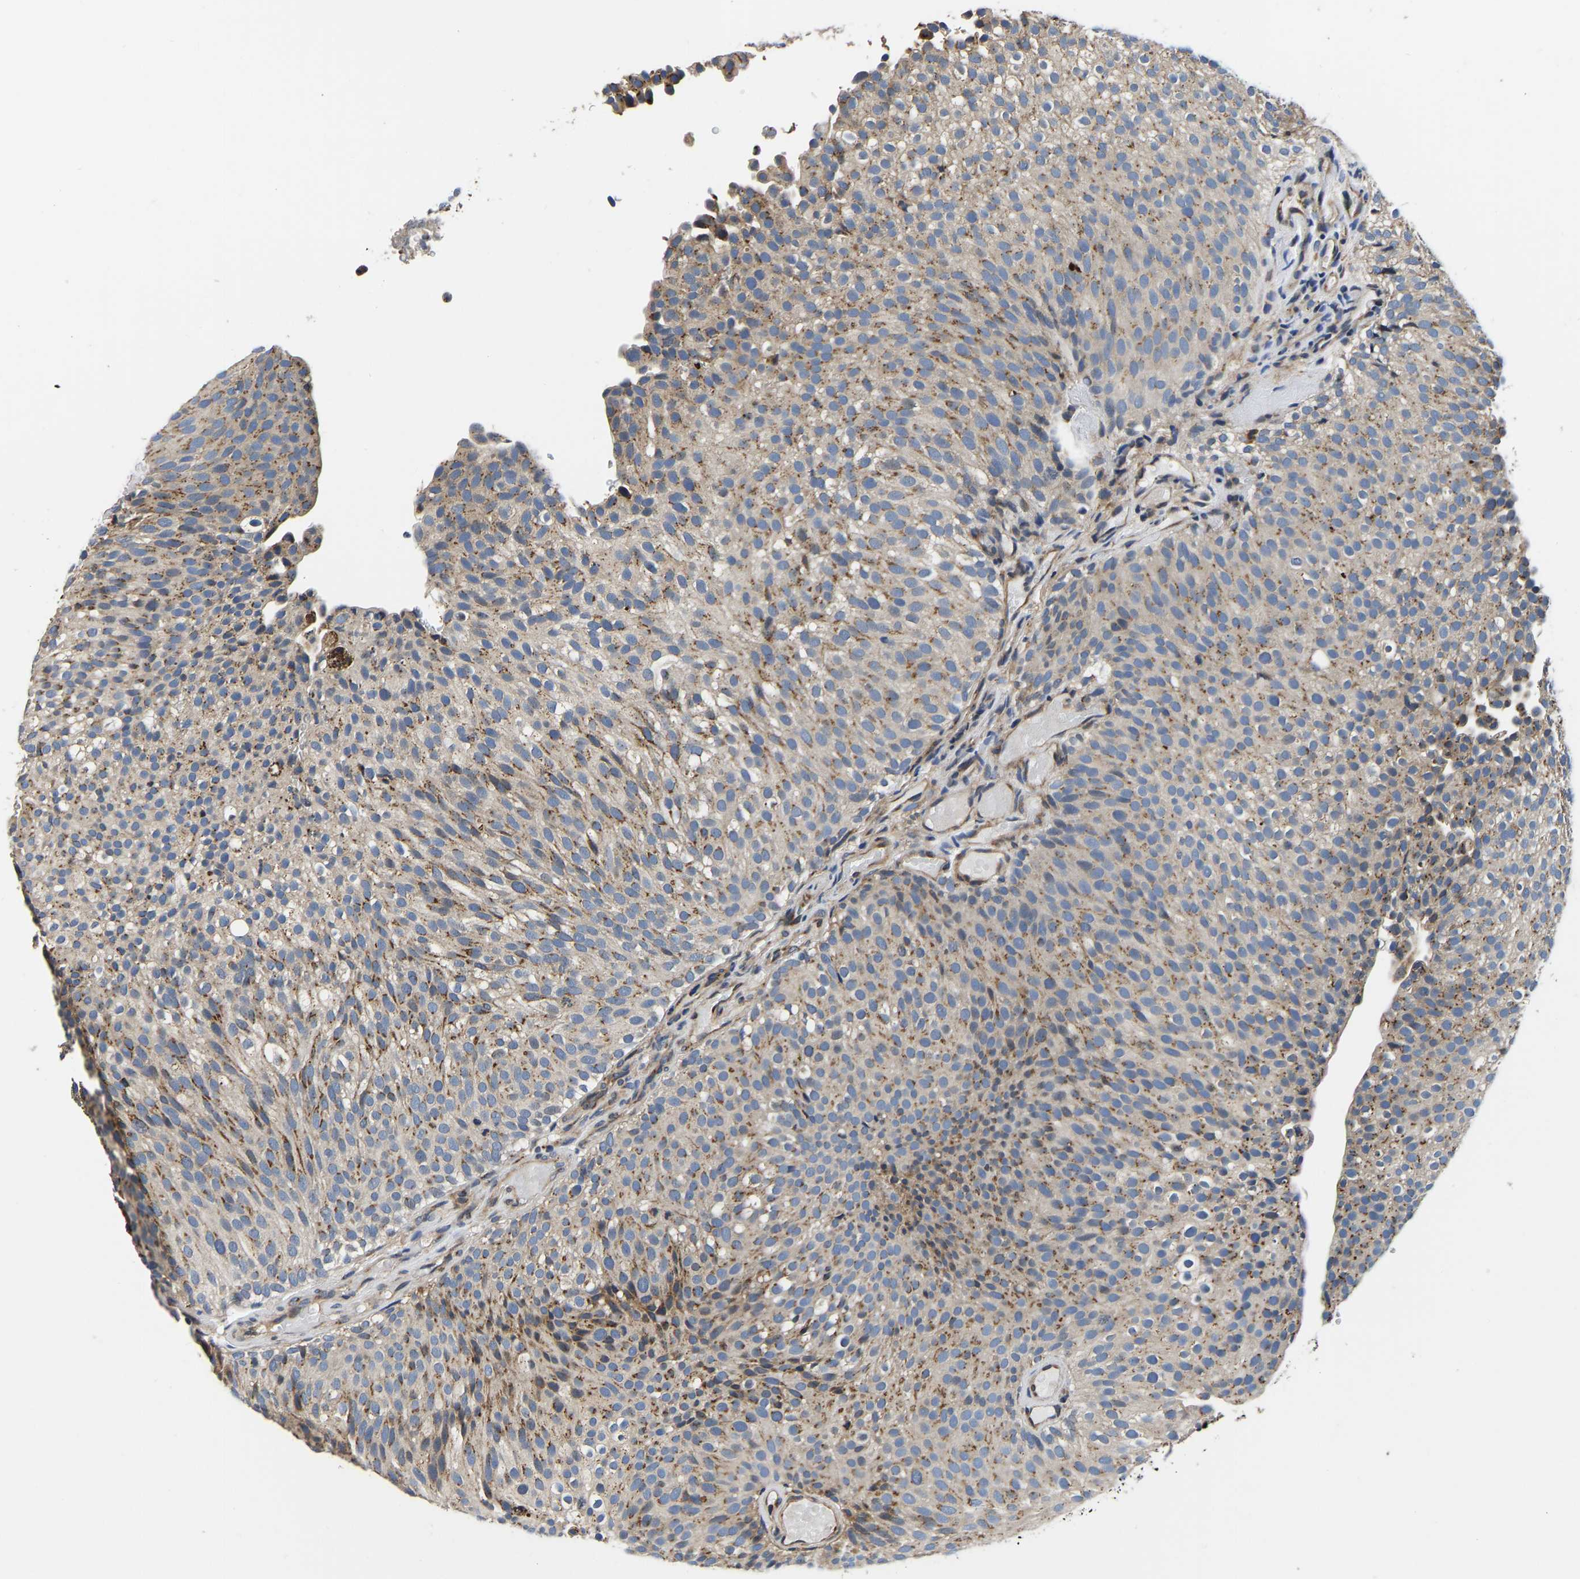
{"staining": {"intensity": "moderate", "quantity": "25%-75%", "location": "cytoplasmic/membranous"}, "tissue": "urothelial cancer", "cell_type": "Tumor cells", "image_type": "cancer", "snomed": [{"axis": "morphology", "description": "Urothelial carcinoma, Low grade"}, {"axis": "topography", "description": "Urinary bladder"}], "caption": "Protein analysis of urothelial carcinoma (low-grade) tissue reveals moderate cytoplasmic/membranous positivity in approximately 25%-75% of tumor cells.", "gene": "RABAC1", "patient": {"sex": "male", "age": 78}}